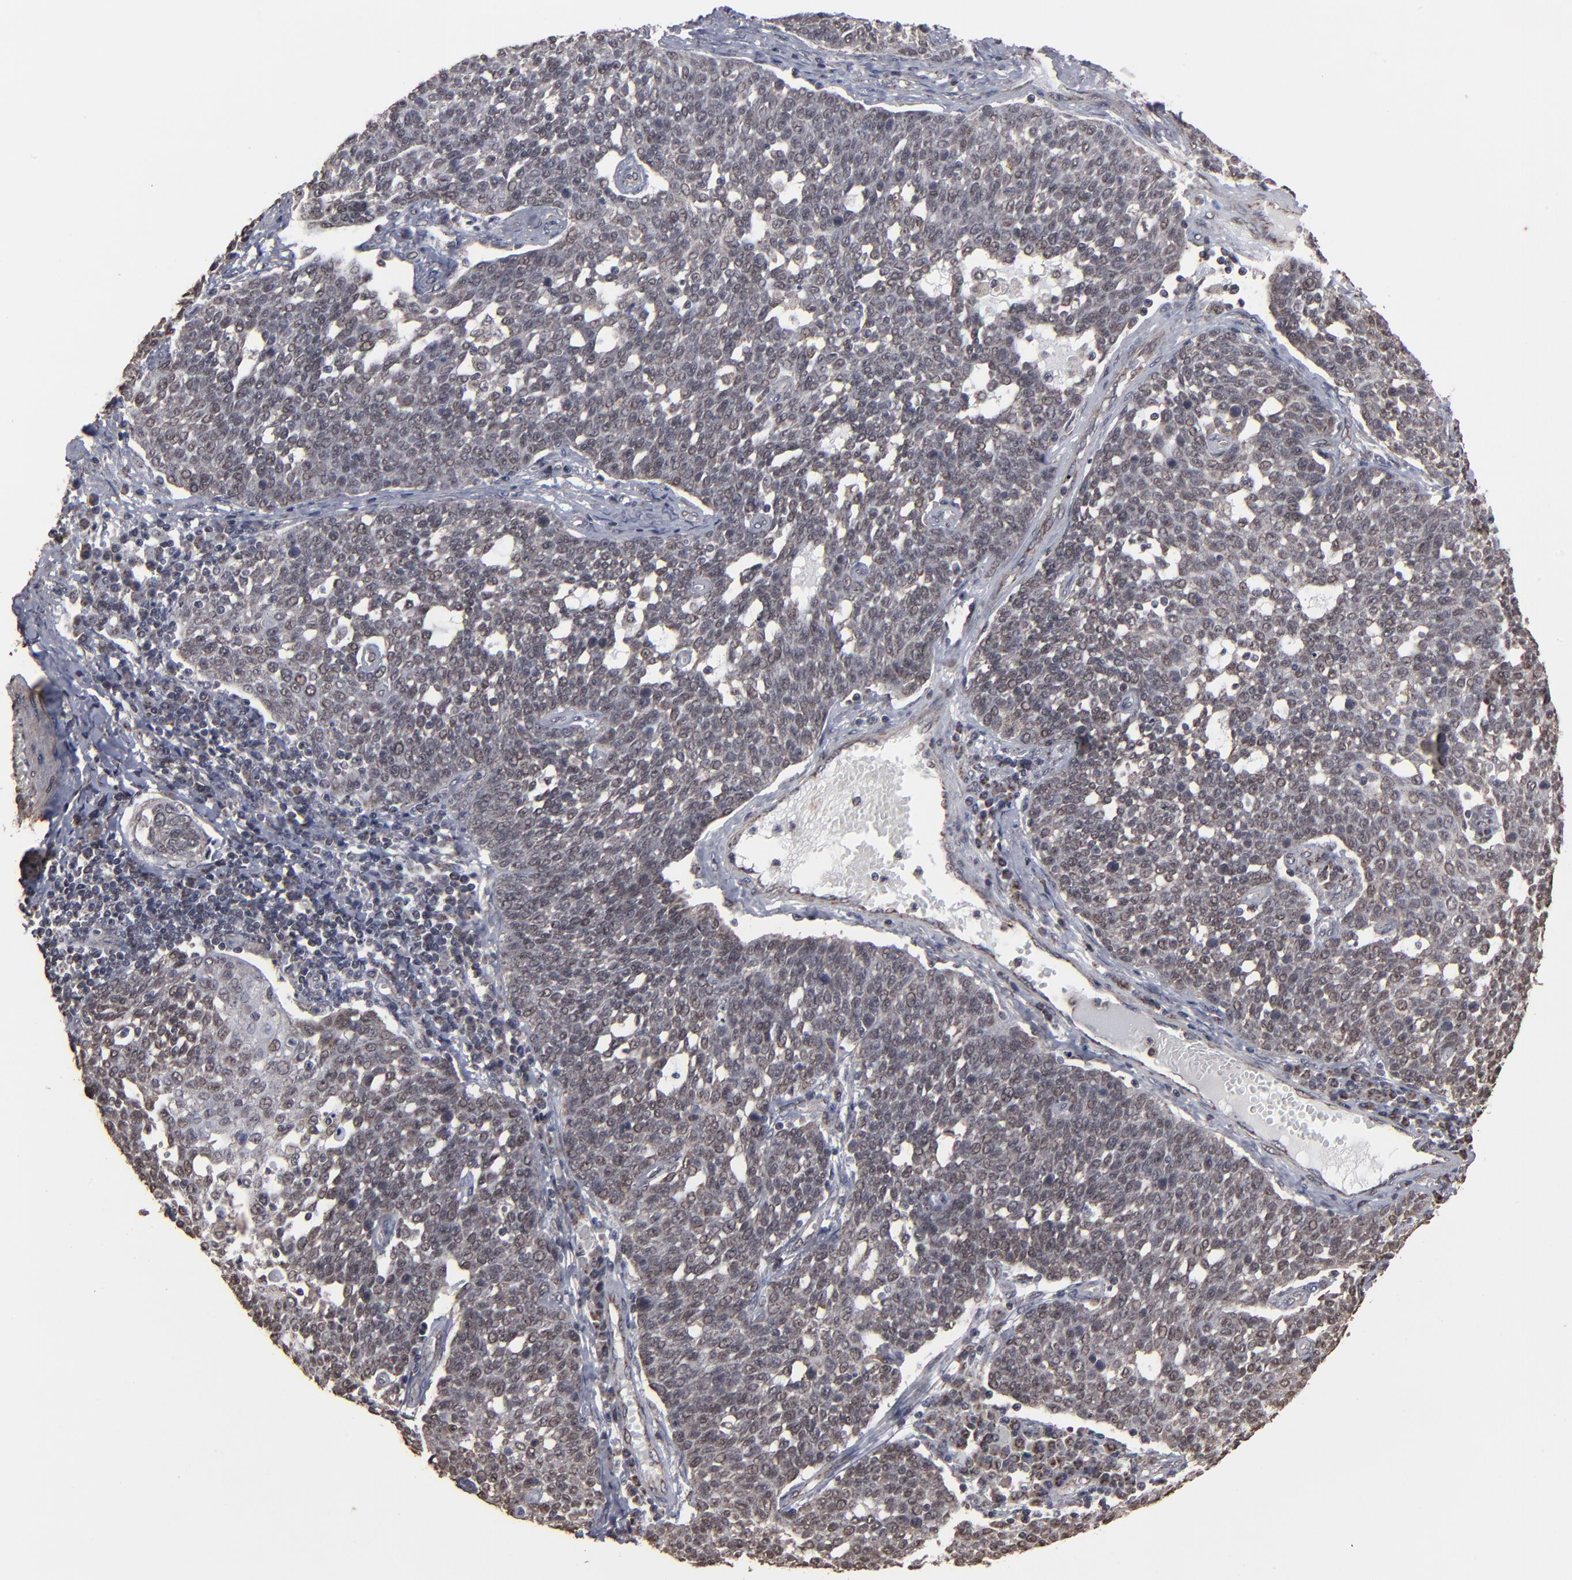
{"staining": {"intensity": "weak", "quantity": "25%-75%", "location": "nuclear"}, "tissue": "cervical cancer", "cell_type": "Tumor cells", "image_type": "cancer", "snomed": [{"axis": "morphology", "description": "Squamous cell carcinoma, NOS"}, {"axis": "topography", "description": "Cervix"}], "caption": "Cervical squamous cell carcinoma stained with immunohistochemistry (IHC) reveals weak nuclear expression in approximately 25%-75% of tumor cells.", "gene": "BNIP3", "patient": {"sex": "female", "age": 34}}